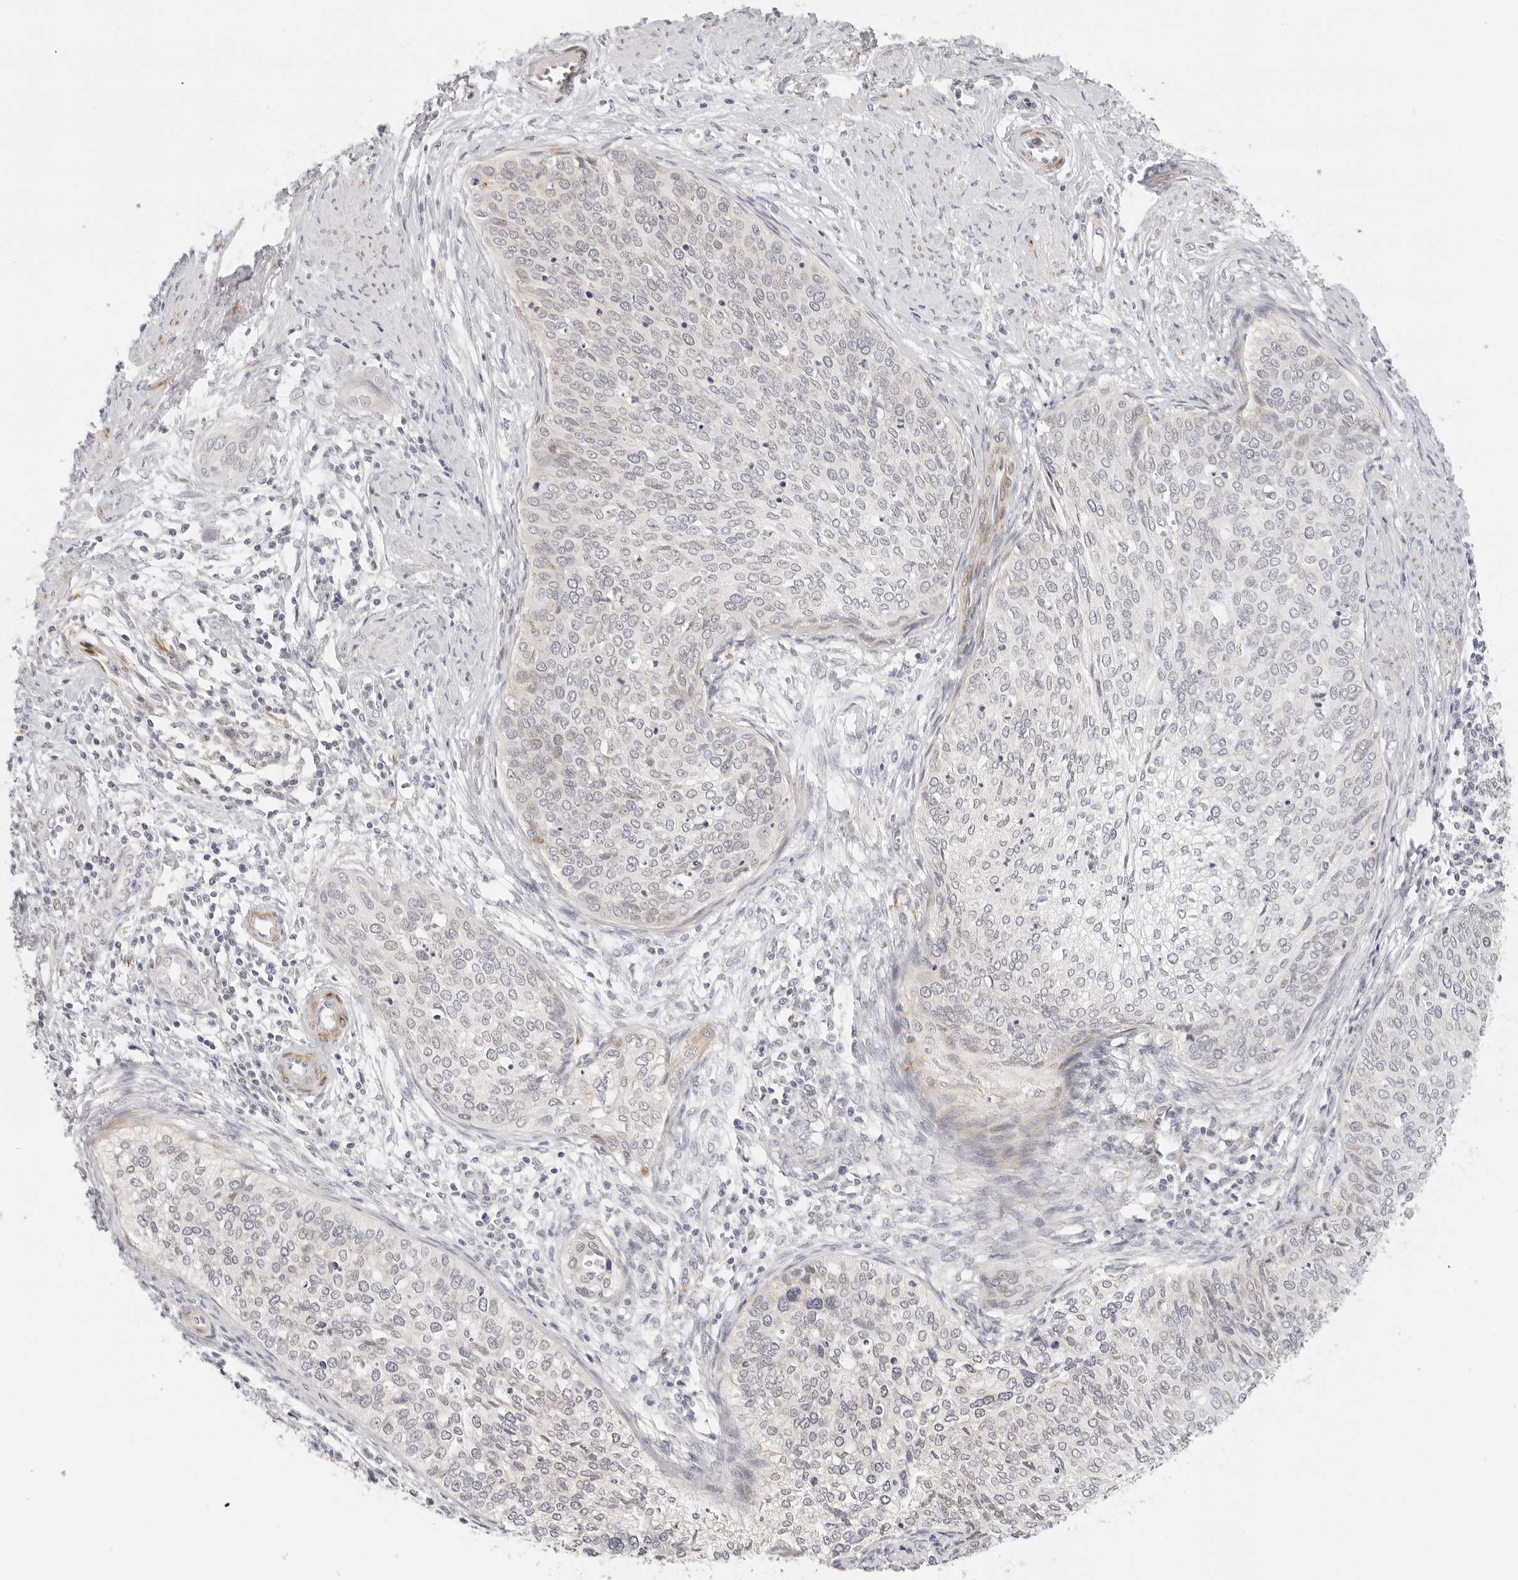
{"staining": {"intensity": "negative", "quantity": "none", "location": "none"}, "tissue": "cervical cancer", "cell_type": "Tumor cells", "image_type": "cancer", "snomed": [{"axis": "morphology", "description": "Squamous cell carcinoma, NOS"}, {"axis": "topography", "description": "Cervix"}], "caption": "Cervical cancer was stained to show a protein in brown. There is no significant staining in tumor cells. Brightfield microscopy of IHC stained with DAB (brown) and hematoxylin (blue), captured at high magnification.", "gene": "PCDH19", "patient": {"sex": "female", "age": 37}}